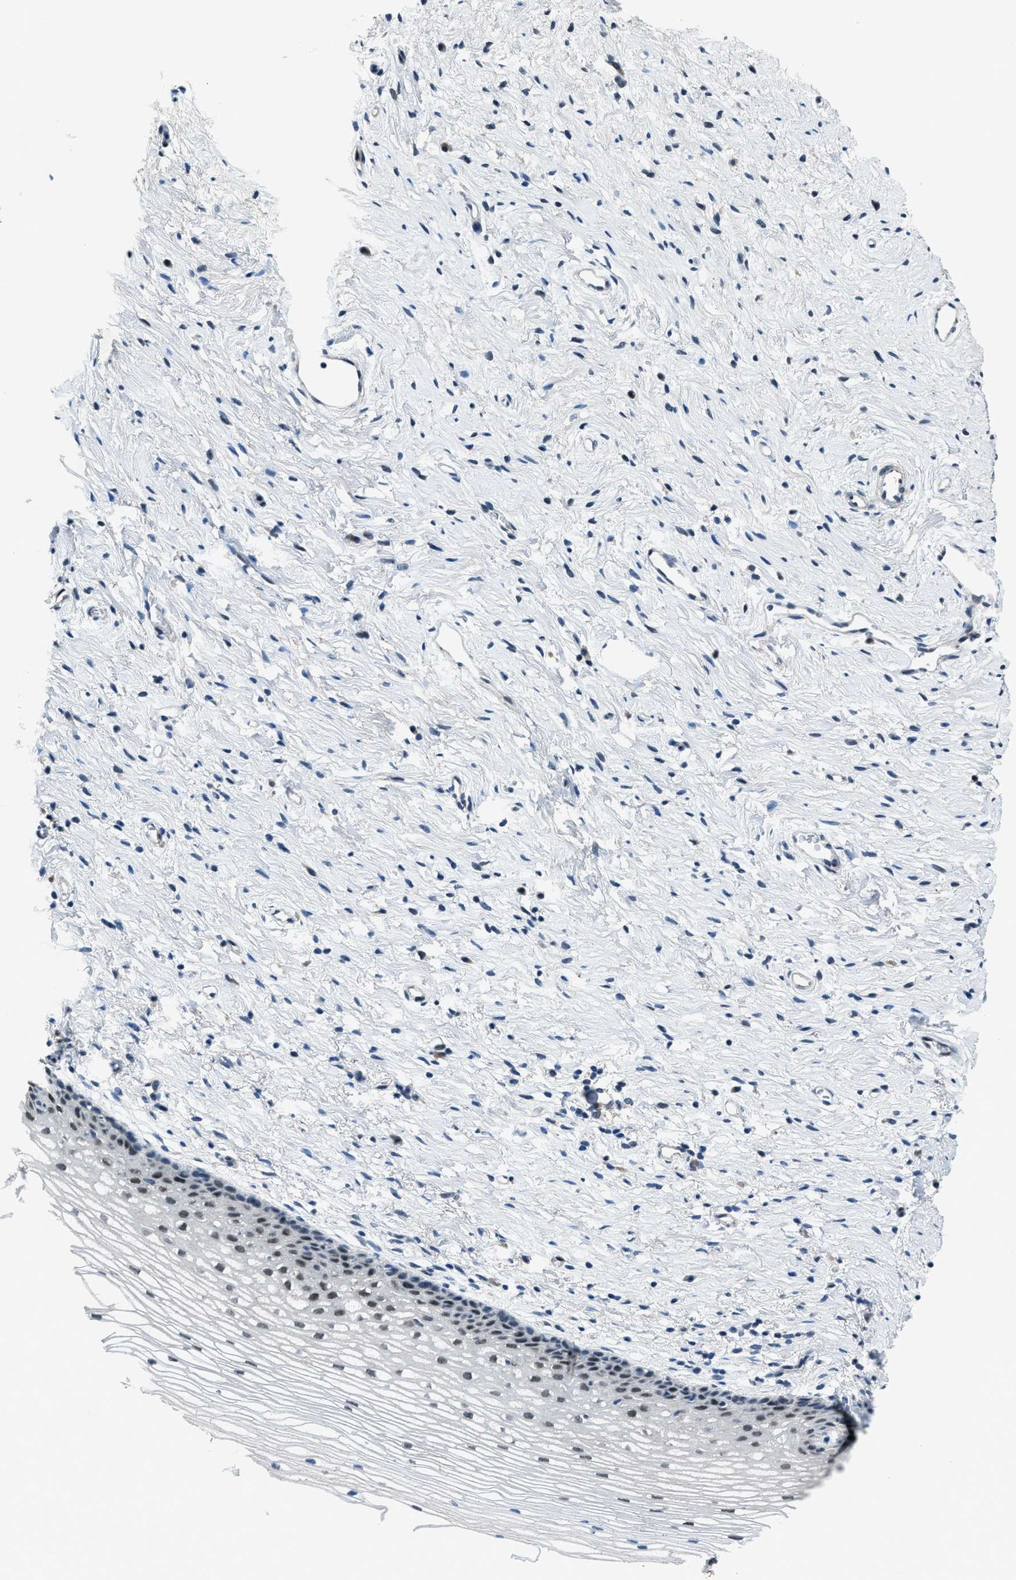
{"staining": {"intensity": "negative", "quantity": "none", "location": "none"}, "tissue": "cervix", "cell_type": "Glandular cells", "image_type": "normal", "snomed": [{"axis": "morphology", "description": "Normal tissue, NOS"}, {"axis": "topography", "description": "Cervix"}], "caption": "A high-resolution micrograph shows immunohistochemistry (IHC) staining of benign cervix, which demonstrates no significant staining in glandular cells. (Immunohistochemistry, brightfield microscopy, high magnification).", "gene": "DUSP19", "patient": {"sex": "female", "age": 77}}